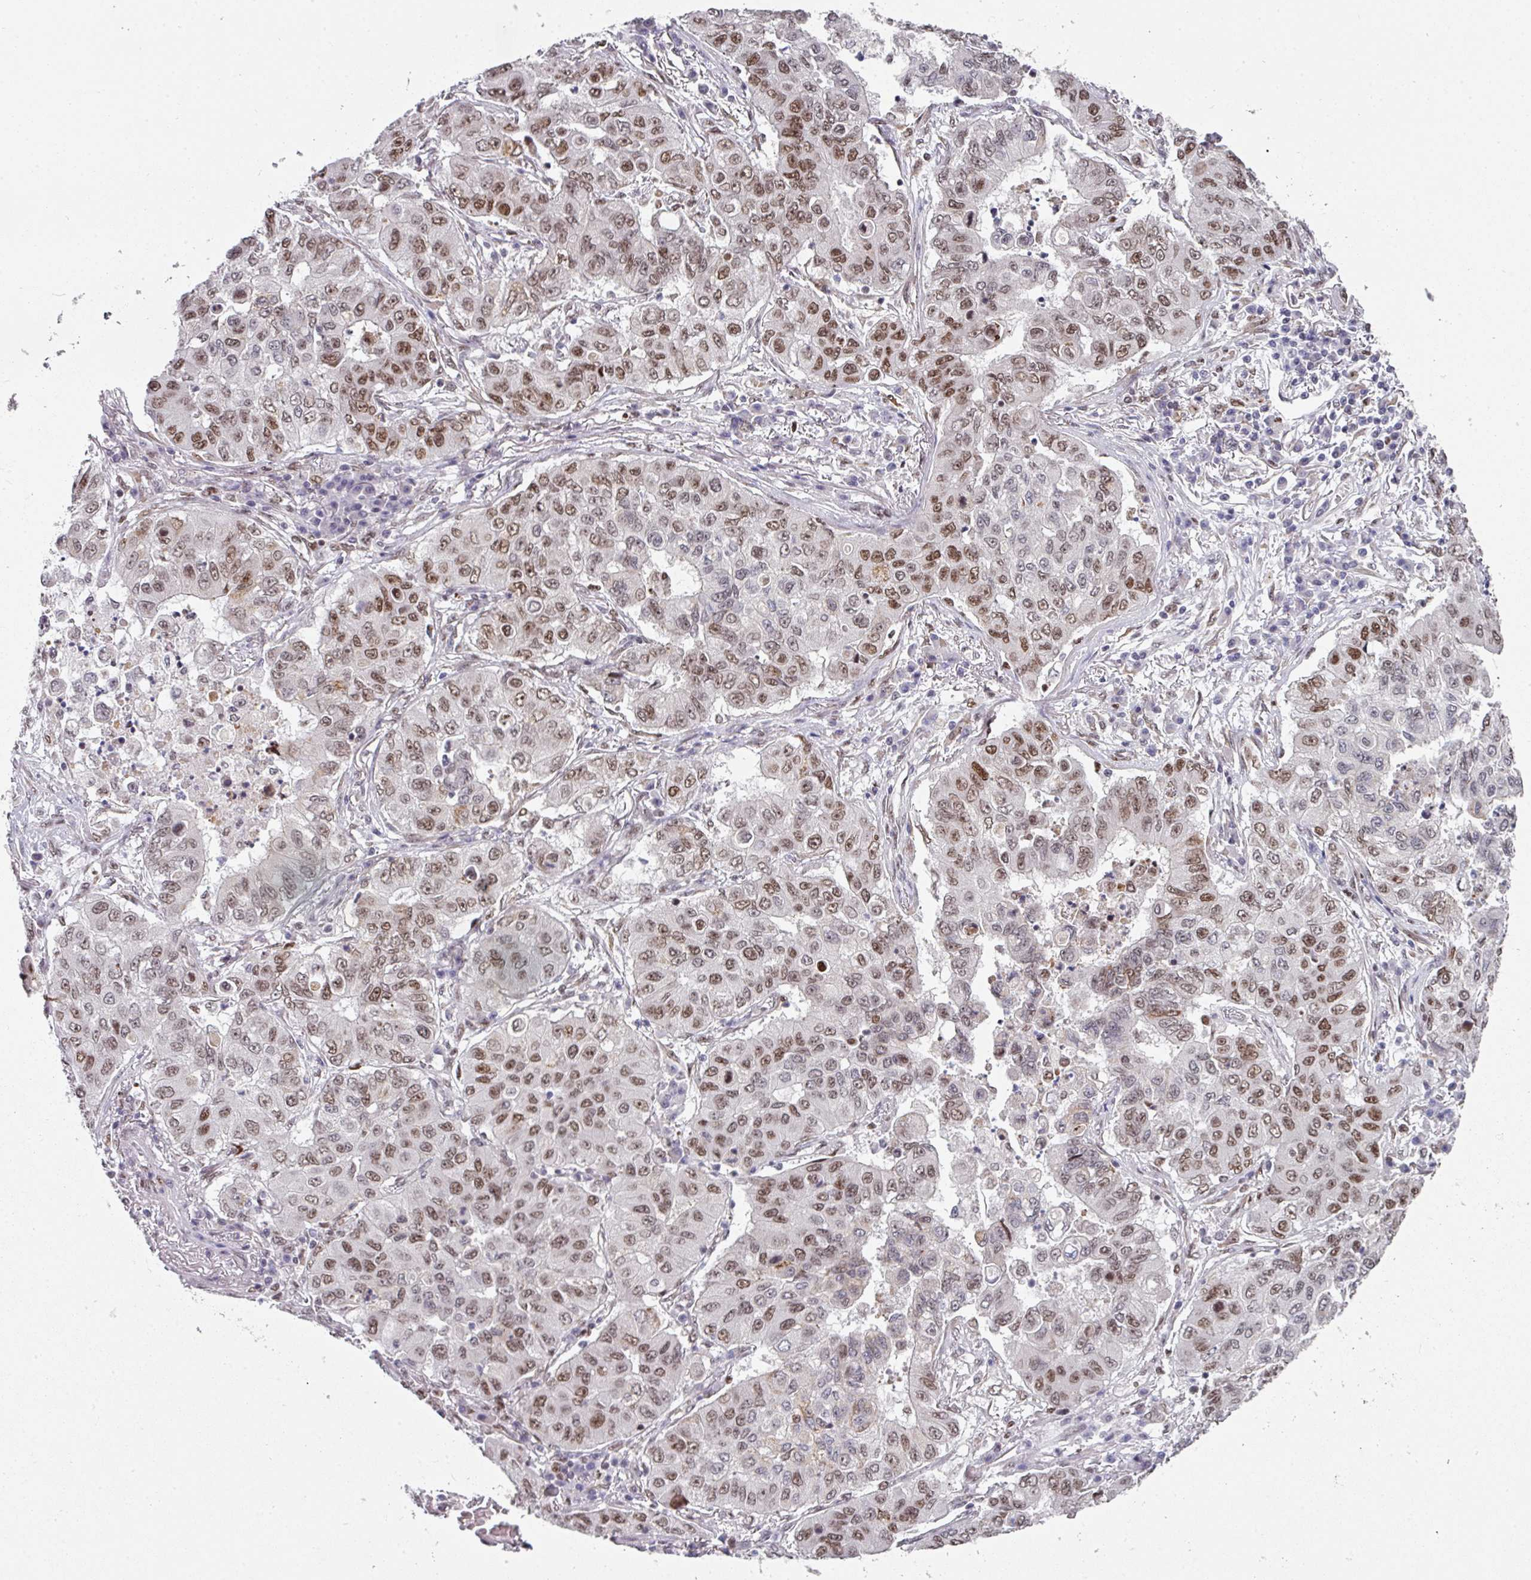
{"staining": {"intensity": "moderate", "quantity": ">75%", "location": "nuclear"}, "tissue": "lung cancer", "cell_type": "Tumor cells", "image_type": "cancer", "snomed": [{"axis": "morphology", "description": "Squamous cell carcinoma, NOS"}, {"axis": "topography", "description": "Lung"}], "caption": "This image reveals IHC staining of lung cancer (squamous cell carcinoma), with medium moderate nuclear expression in approximately >75% of tumor cells.", "gene": "RAD50", "patient": {"sex": "male", "age": 74}}